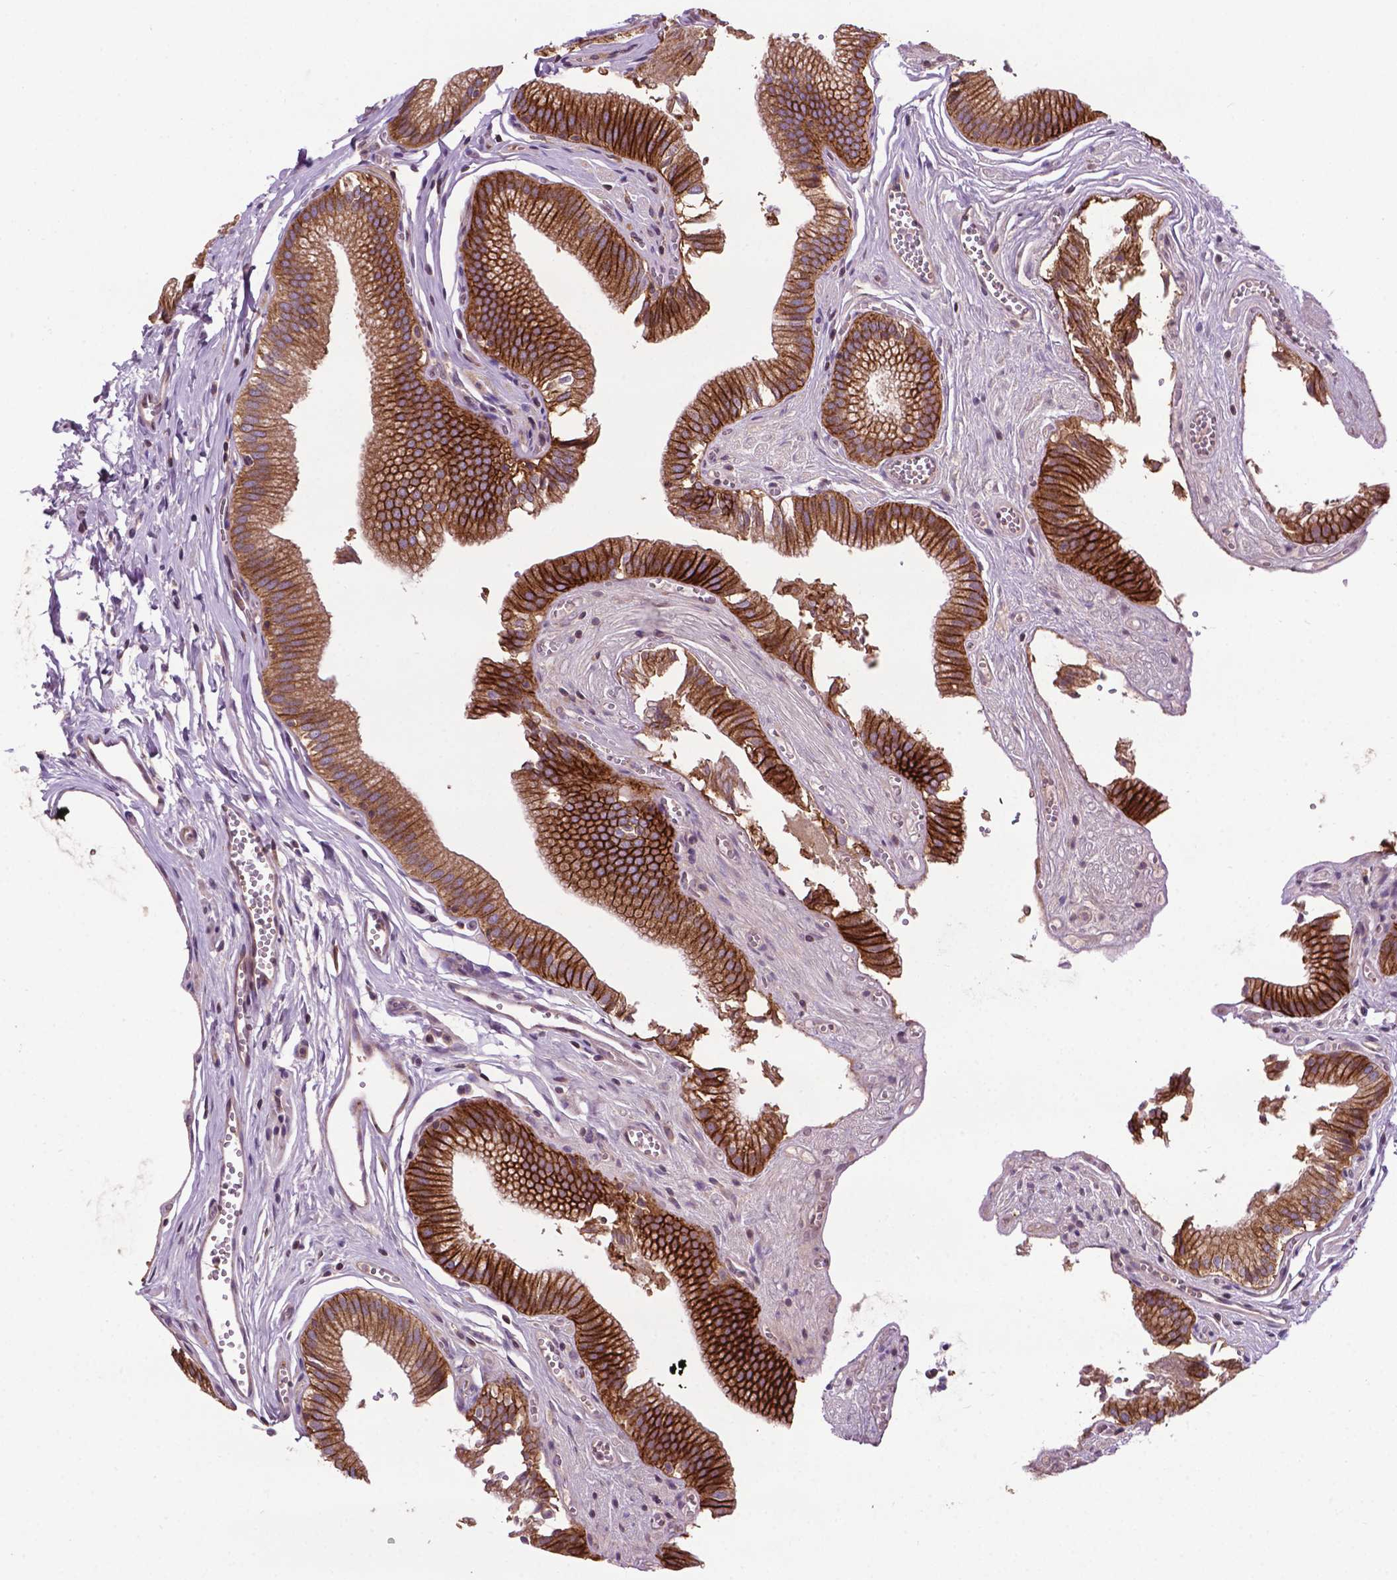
{"staining": {"intensity": "strong", "quantity": ">75%", "location": "cytoplasmic/membranous"}, "tissue": "gallbladder", "cell_type": "Glandular cells", "image_type": "normal", "snomed": [{"axis": "morphology", "description": "Normal tissue, NOS"}, {"axis": "topography", "description": "Gallbladder"}, {"axis": "topography", "description": "Peripheral nerve tissue"}], "caption": "Gallbladder stained with immunohistochemistry (IHC) reveals strong cytoplasmic/membranous staining in about >75% of glandular cells. Using DAB (3,3'-diaminobenzidine) (brown) and hematoxylin (blue) stains, captured at high magnification using brightfield microscopy.", "gene": "SPNS2", "patient": {"sex": "male", "age": 17}}